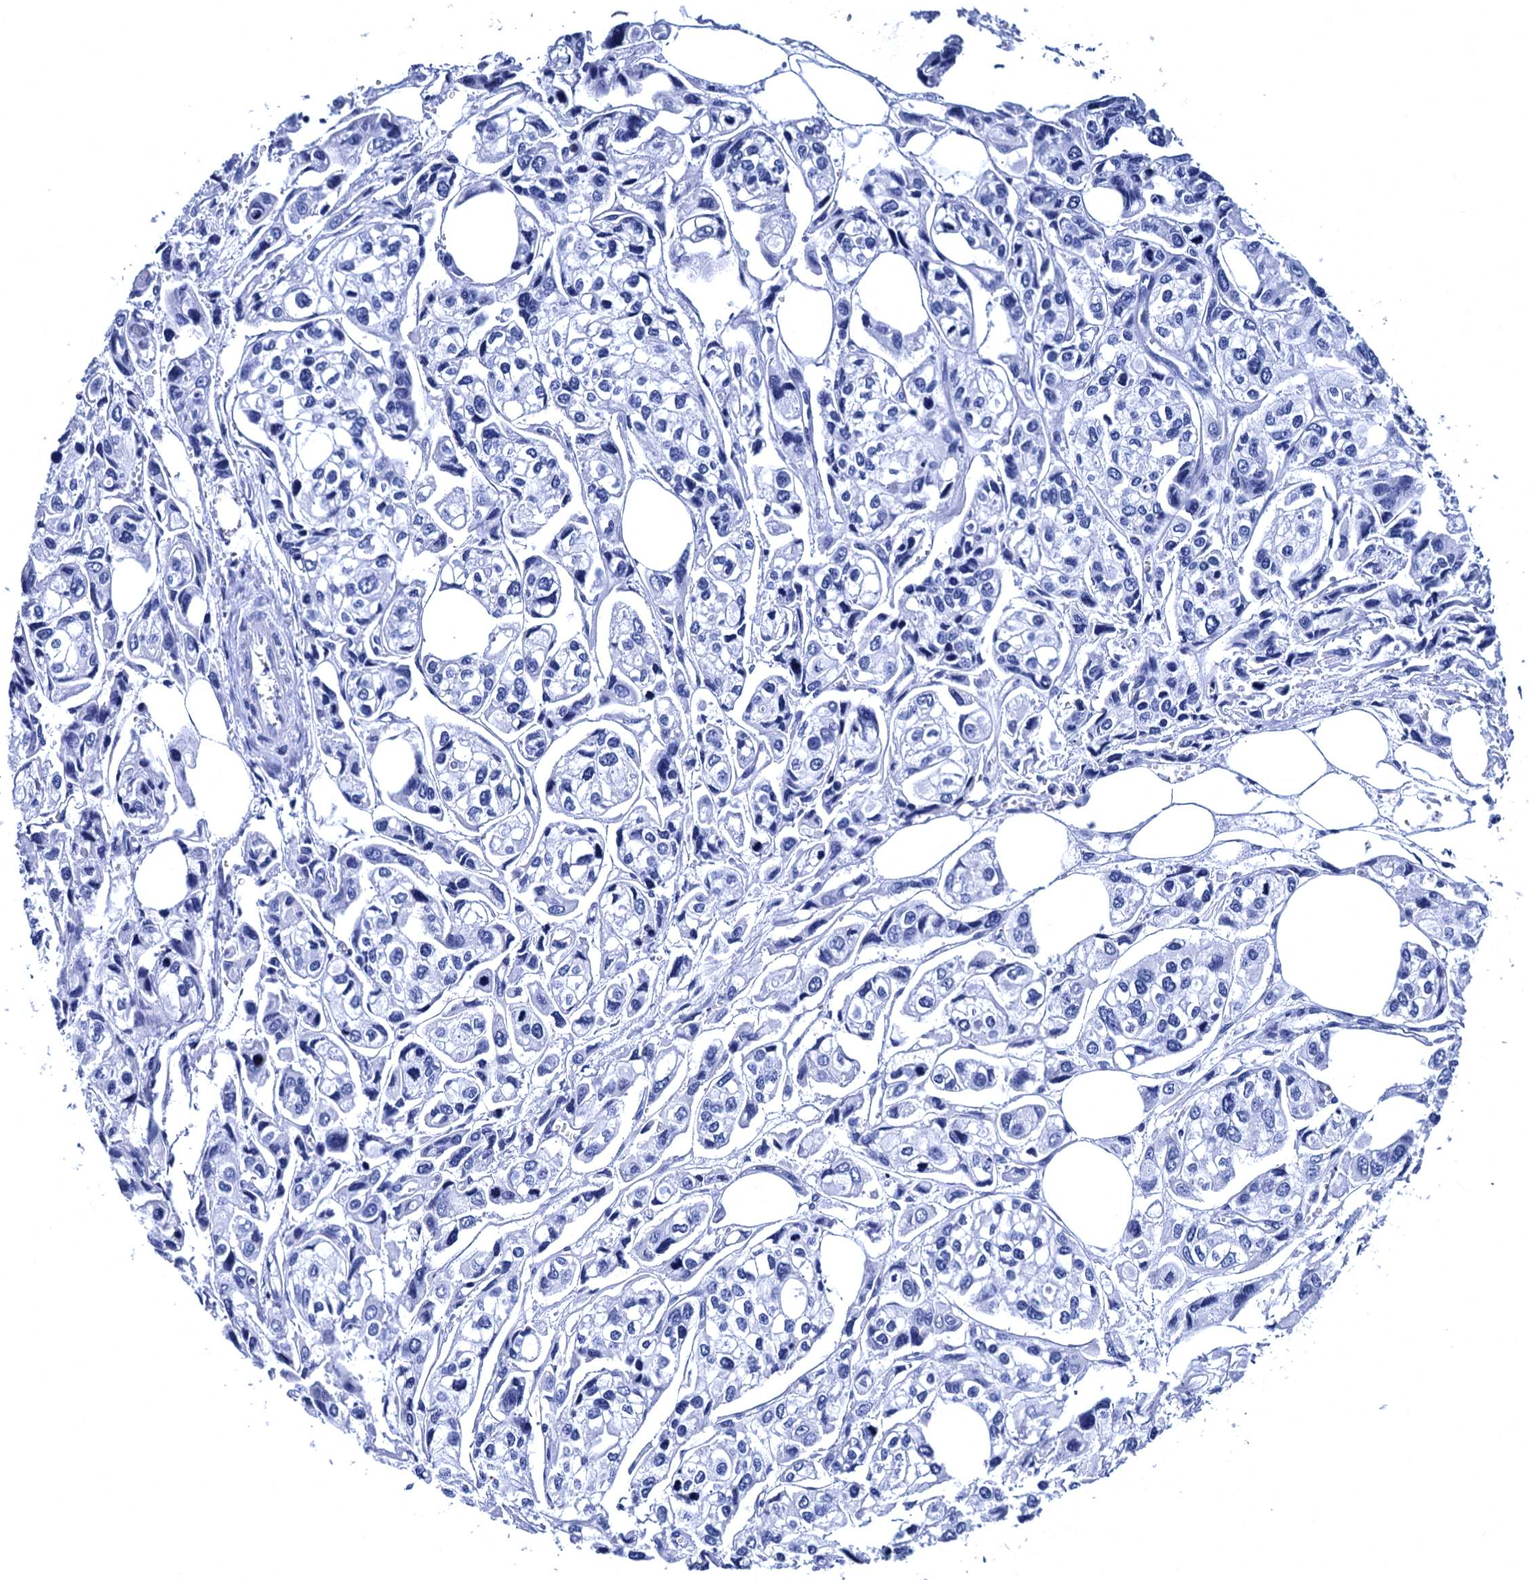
{"staining": {"intensity": "negative", "quantity": "none", "location": "none"}, "tissue": "urothelial cancer", "cell_type": "Tumor cells", "image_type": "cancer", "snomed": [{"axis": "morphology", "description": "Urothelial carcinoma, High grade"}, {"axis": "topography", "description": "Urinary bladder"}], "caption": "Photomicrograph shows no protein positivity in tumor cells of urothelial cancer tissue. The staining was performed using DAB to visualize the protein expression in brown, while the nuclei were stained in blue with hematoxylin (Magnification: 20x).", "gene": "MYBPC3", "patient": {"sex": "male", "age": 67}}